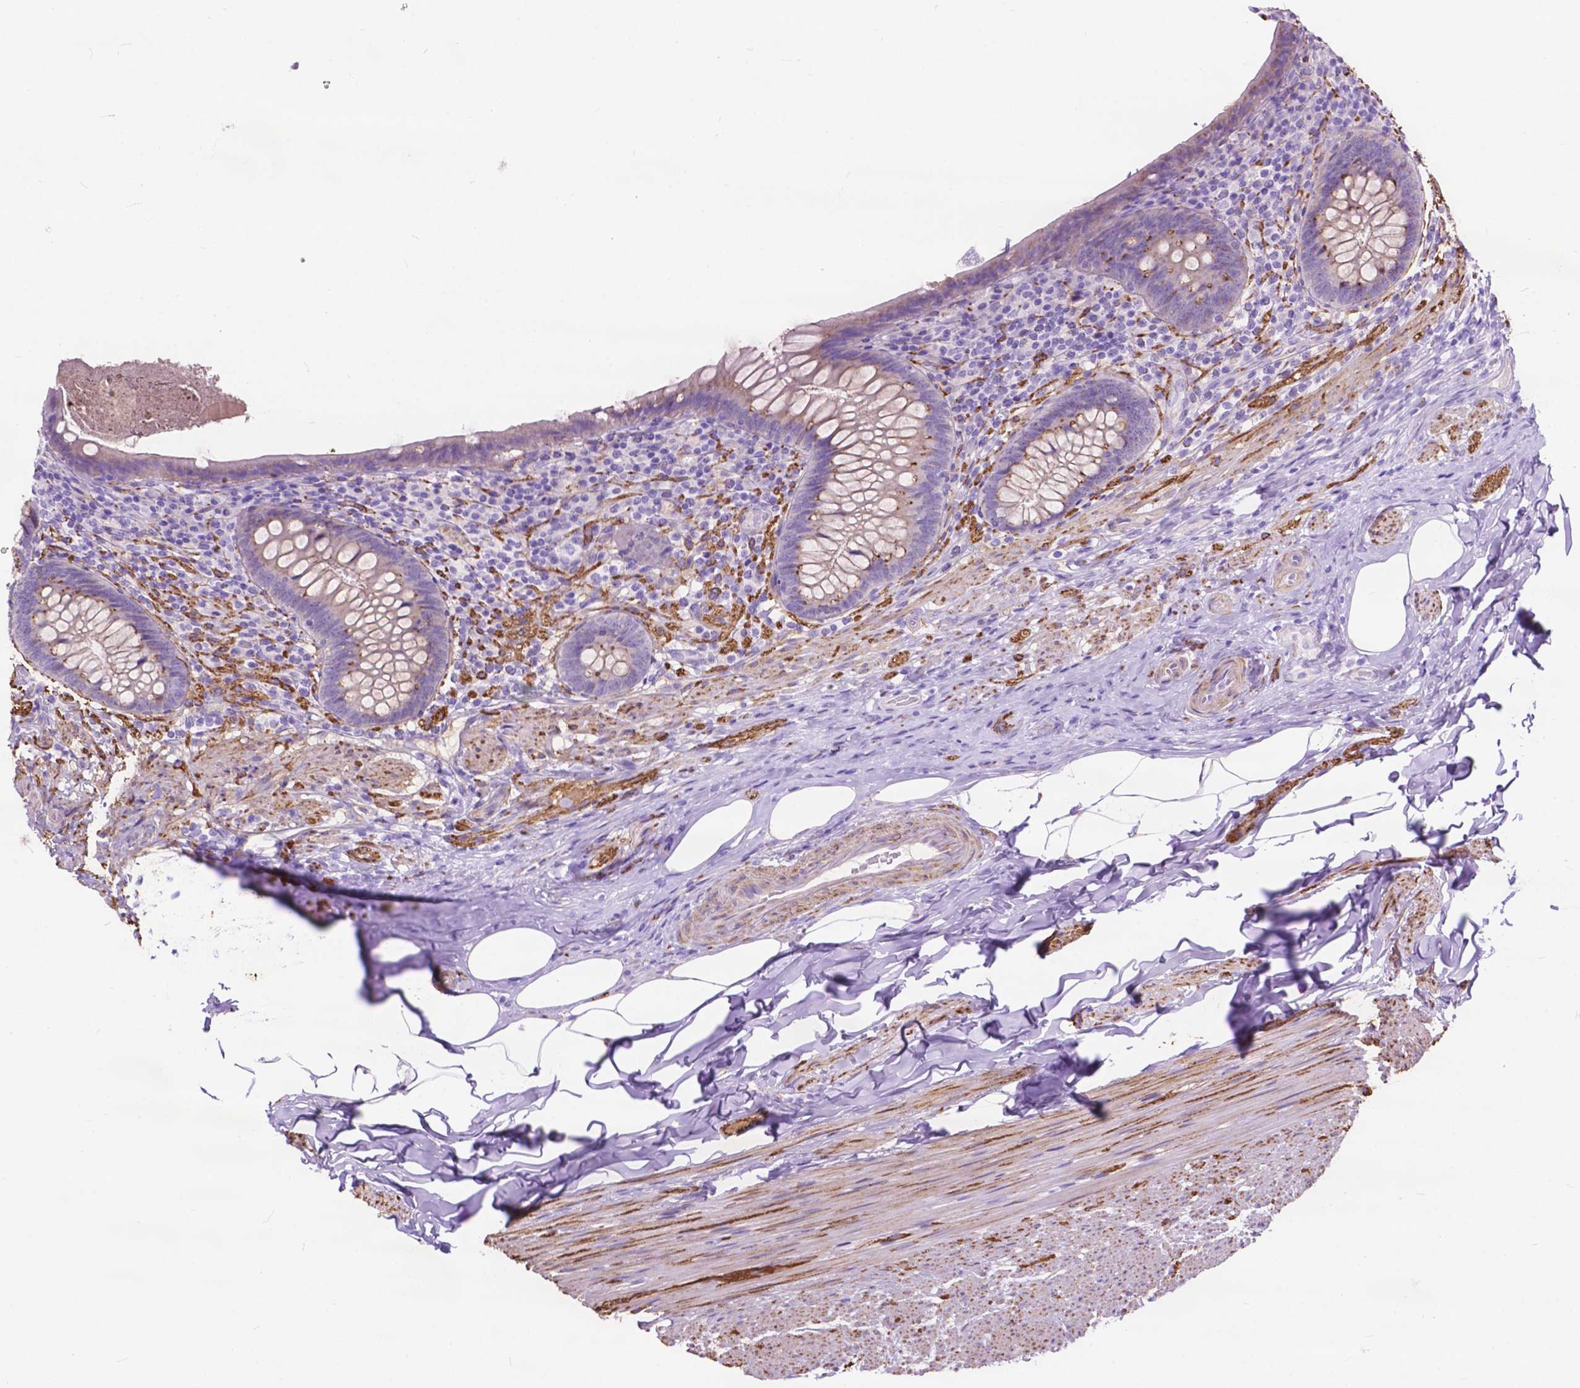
{"staining": {"intensity": "moderate", "quantity": "<25%", "location": "cytoplasmic/membranous"}, "tissue": "appendix", "cell_type": "Glandular cells", "image_type": "normal", "snomed": [{"axis": "morphology", "description": "Normal tissue, NOS"}, {"axis": "topography", "description": "Appendix"}], "caption": "A micrograph of human appendix stained for a protein demonstrates moderate cytoplasmic/membranous brown staining in glandular cells. The staining is performed using DAB (3,3'-diaminobenzidine) brown chromogen to label protein expression. The nuclei are counter-stained blue using hematoxylin.", "gene": "PCDHA12", "patient": {"sex": "male", "age": 47}}